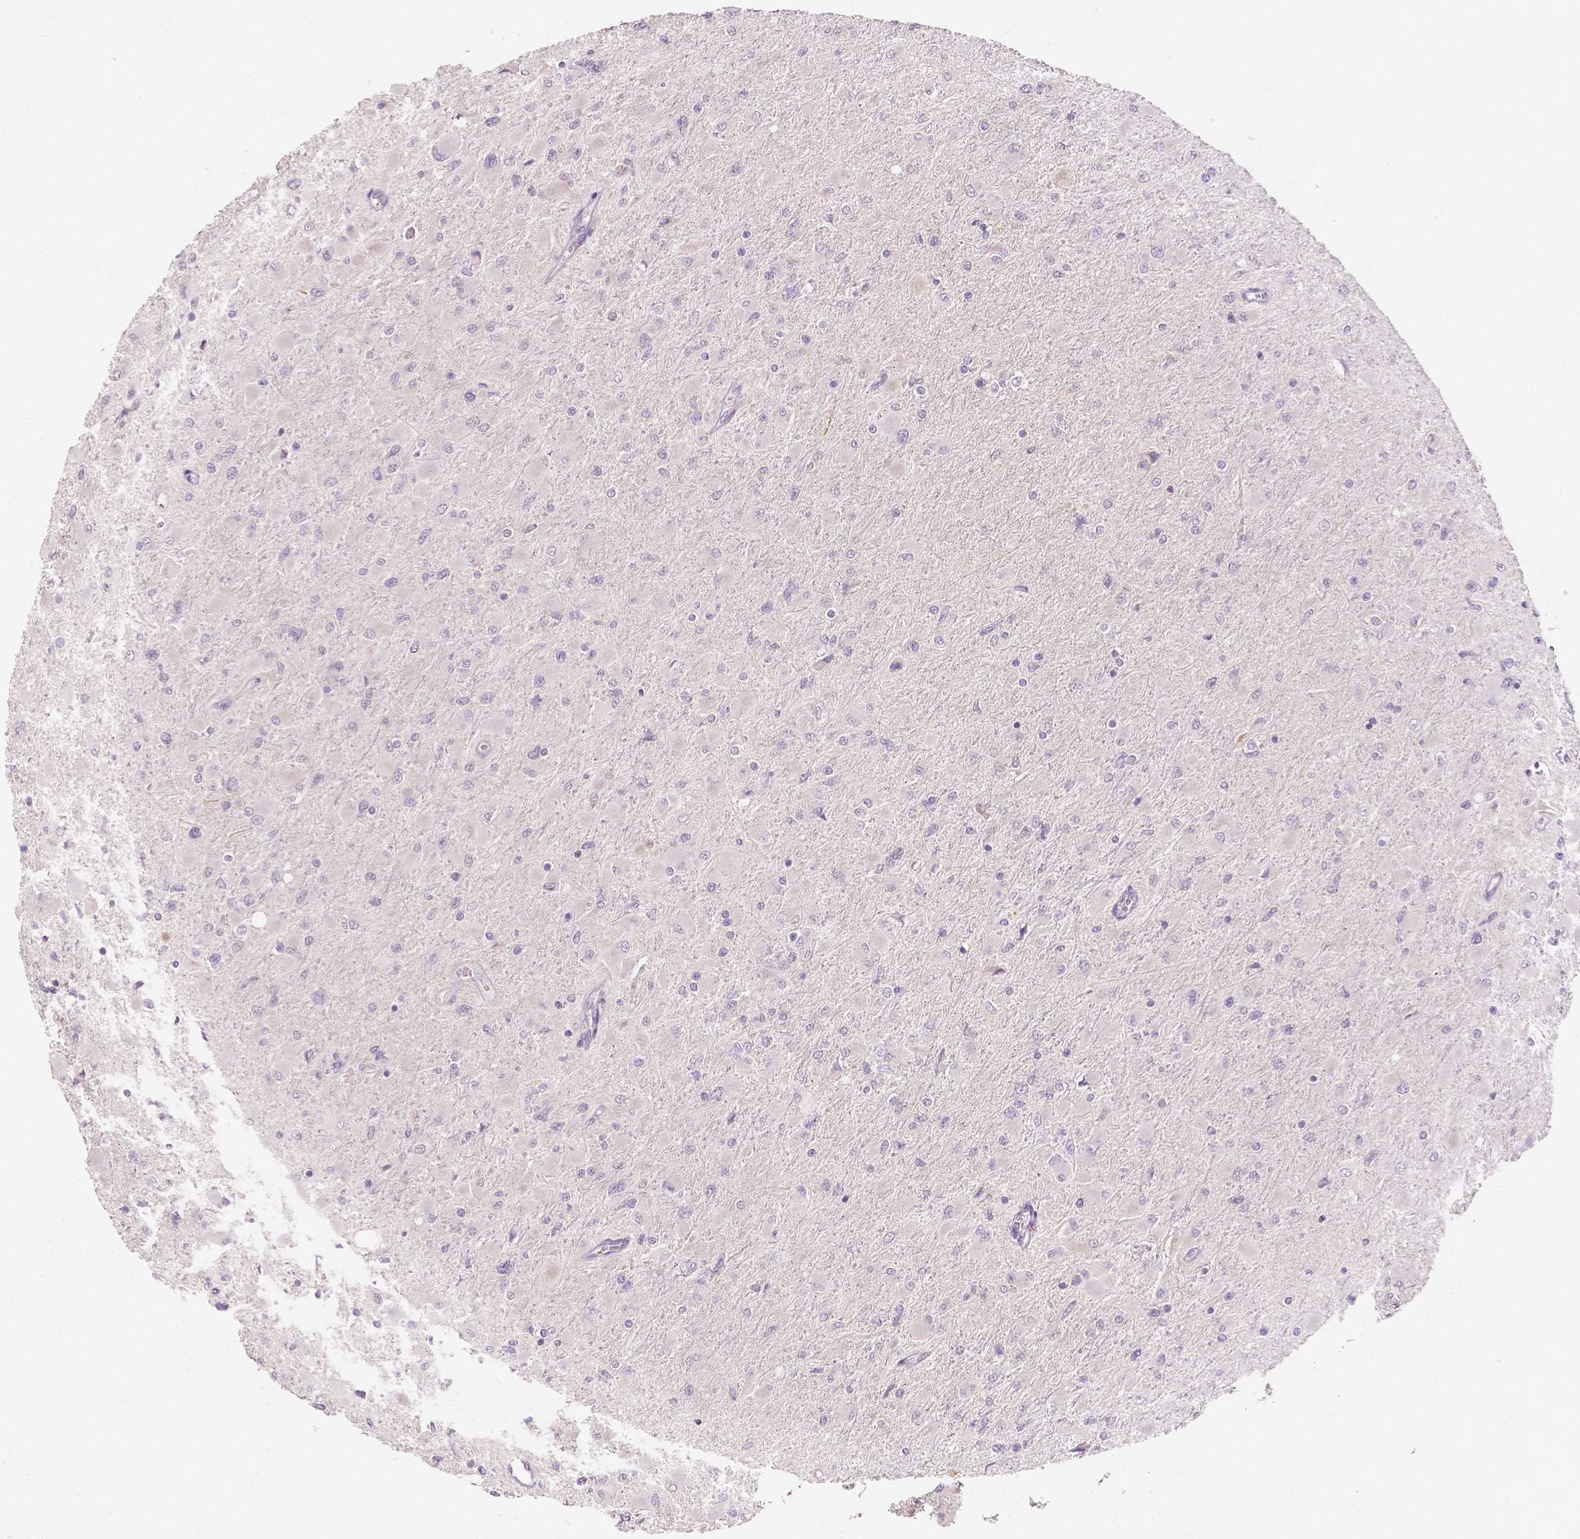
{"staining": {"intensity": "negative", "quantity": "none", "location": "none"}, "tissue": "glioma", "cell_type": "Tumor cells", "image_type": "cancer", "snomed": [{"axis": "morphology", "description": "Glioma, malignant, High grade"}, {"axis": "topography", "description": "Cerebral cortex"}], "caption": "High magnification brightfield microscopy of malignant high-grade glioma stained with DAB (3,3'-diaminobenzidine) (brown) and counterstained with hematoxylin (blue): tumor cells show no significant positivity.", "gene": "SIRT2", "patient": {"sex": "female", "age": 36}}